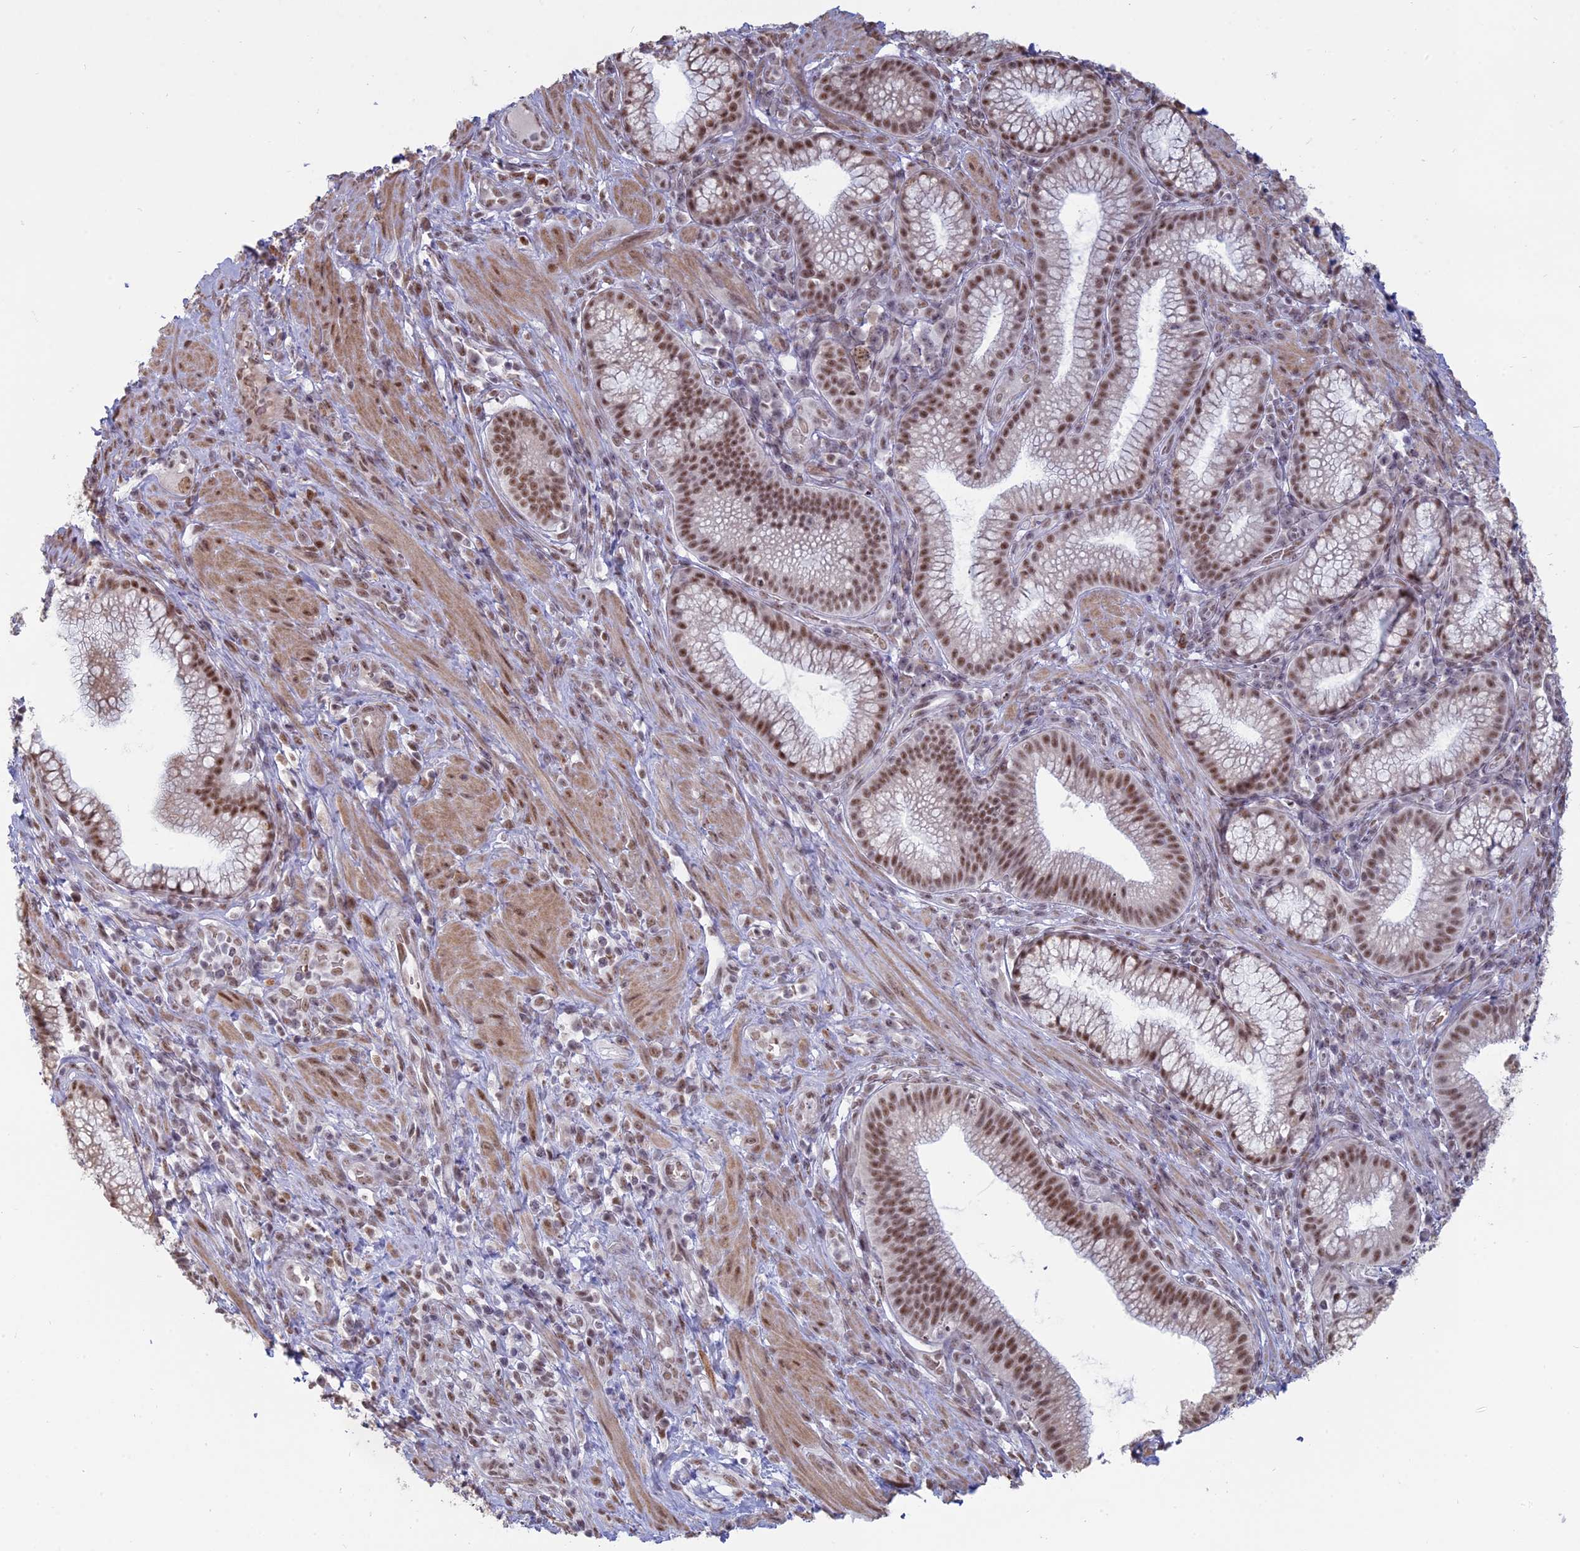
{"staining": {"intensity": "moderate", "quantity": ">75%", "location": "nuclear"}, "tissue": "pancreatic cancer", "cell_type": "Tumor cells", "image_type": "cancer", "snomed": [{"axis": "morphology", "description": "Adenocarcinoma, NOS"}, {"axis": "topography", "description": "Pancreas"}], "caption": "The photomicrograph displays staining of adenocarcinoma (pancreatic), revealing moderate nuclear protein positivity (brown color) within tumor cells.", "gene": "MFAP1", "patient": {"sex": "male", "age": 72}}